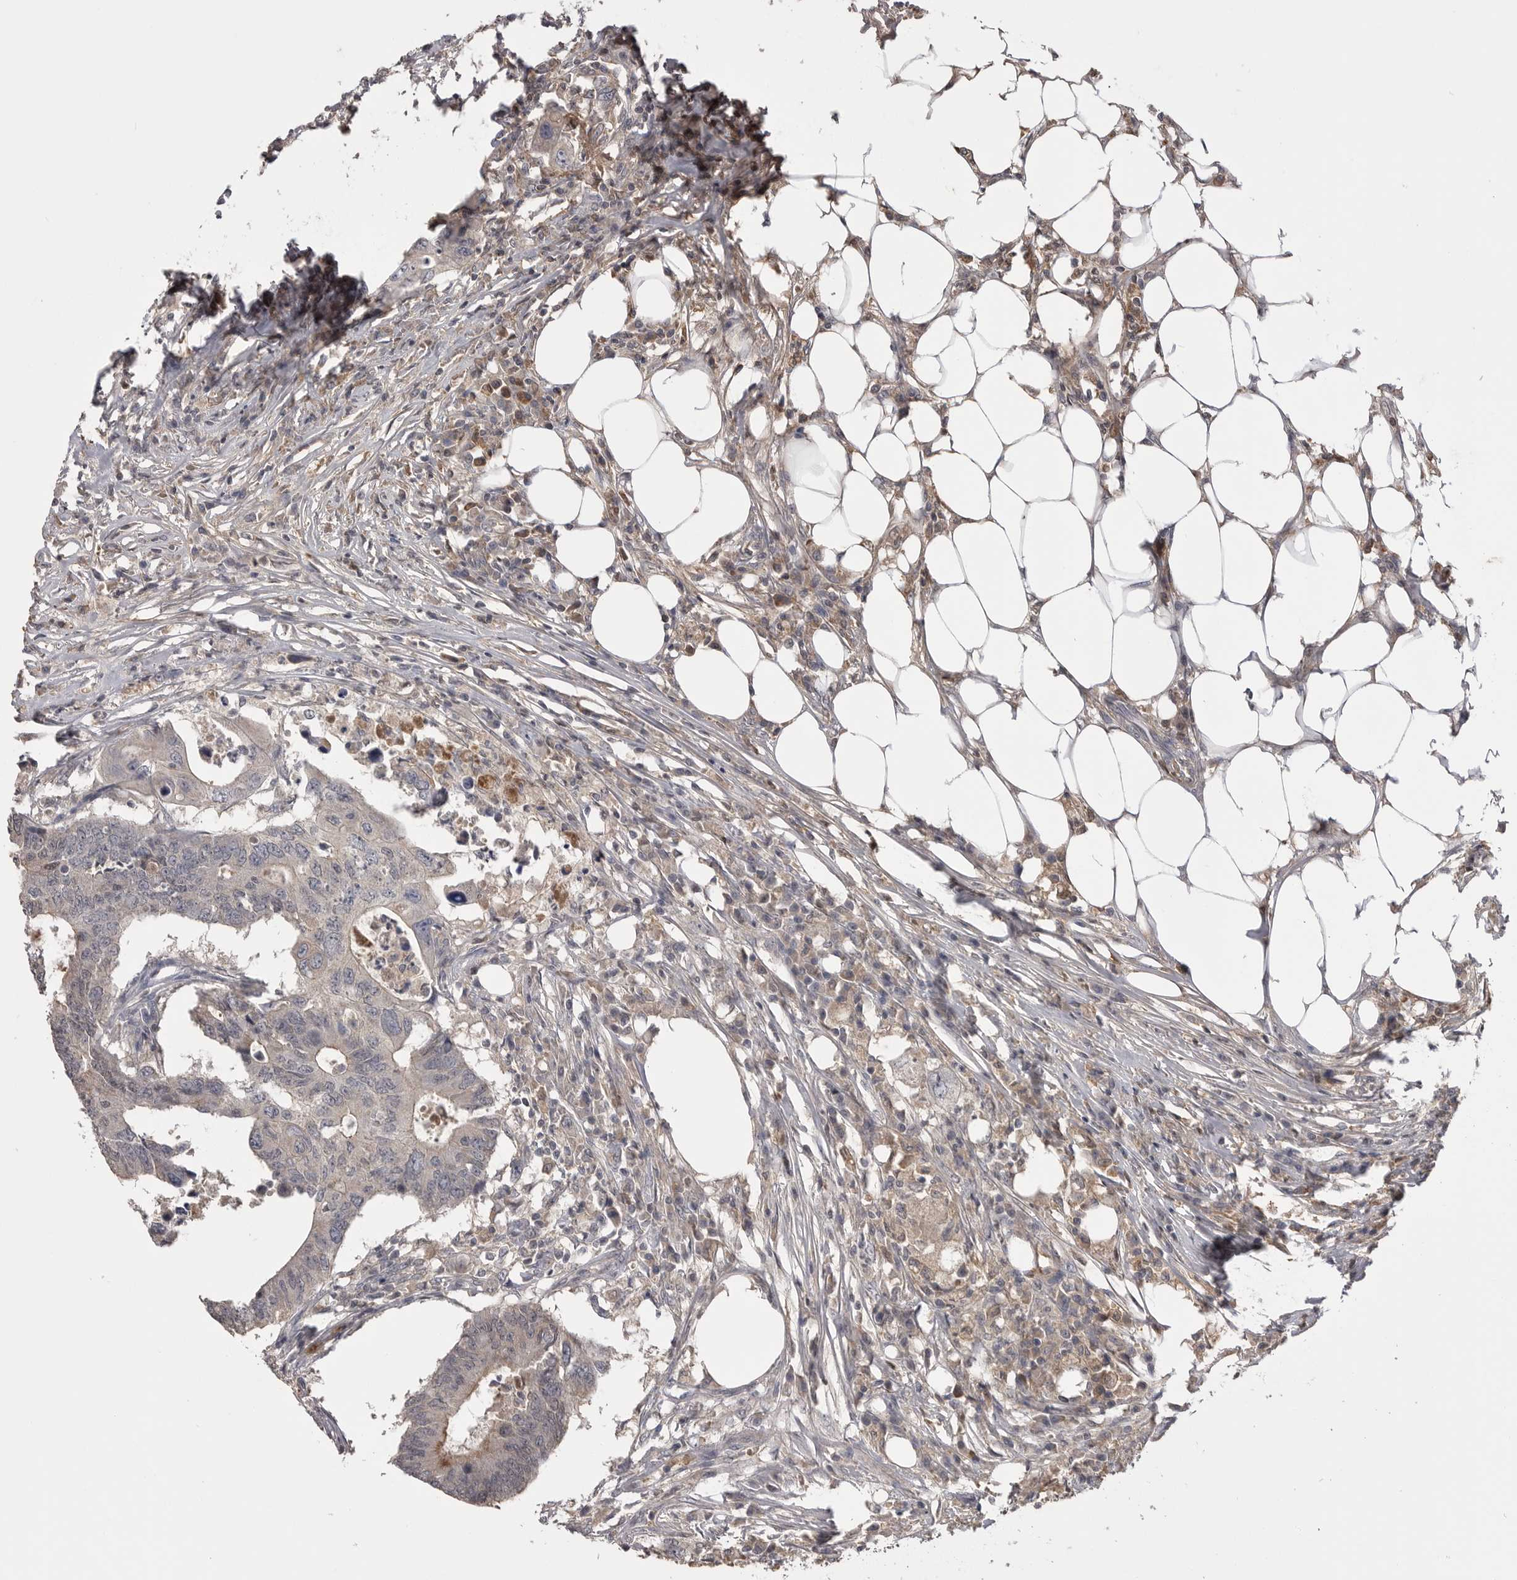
{"staining": {"intensity": "negative", "quantity": "none", "location": "none"}, "tissue": "colorectal cancer", "cell_type": "Tumor cells", "image_type": "cancer", "snomed": [{"axis": "morphology", "description": "Adenocarcinoma, NOS"}, {"axis": "topography", "description": "Colon"}], "caption": "IHC of human adenocarcinoma (colorectal) demonstrates no staining in tumor cells.", "gene": "AHSG", "patient": {"sex": "male", "age": 71}}